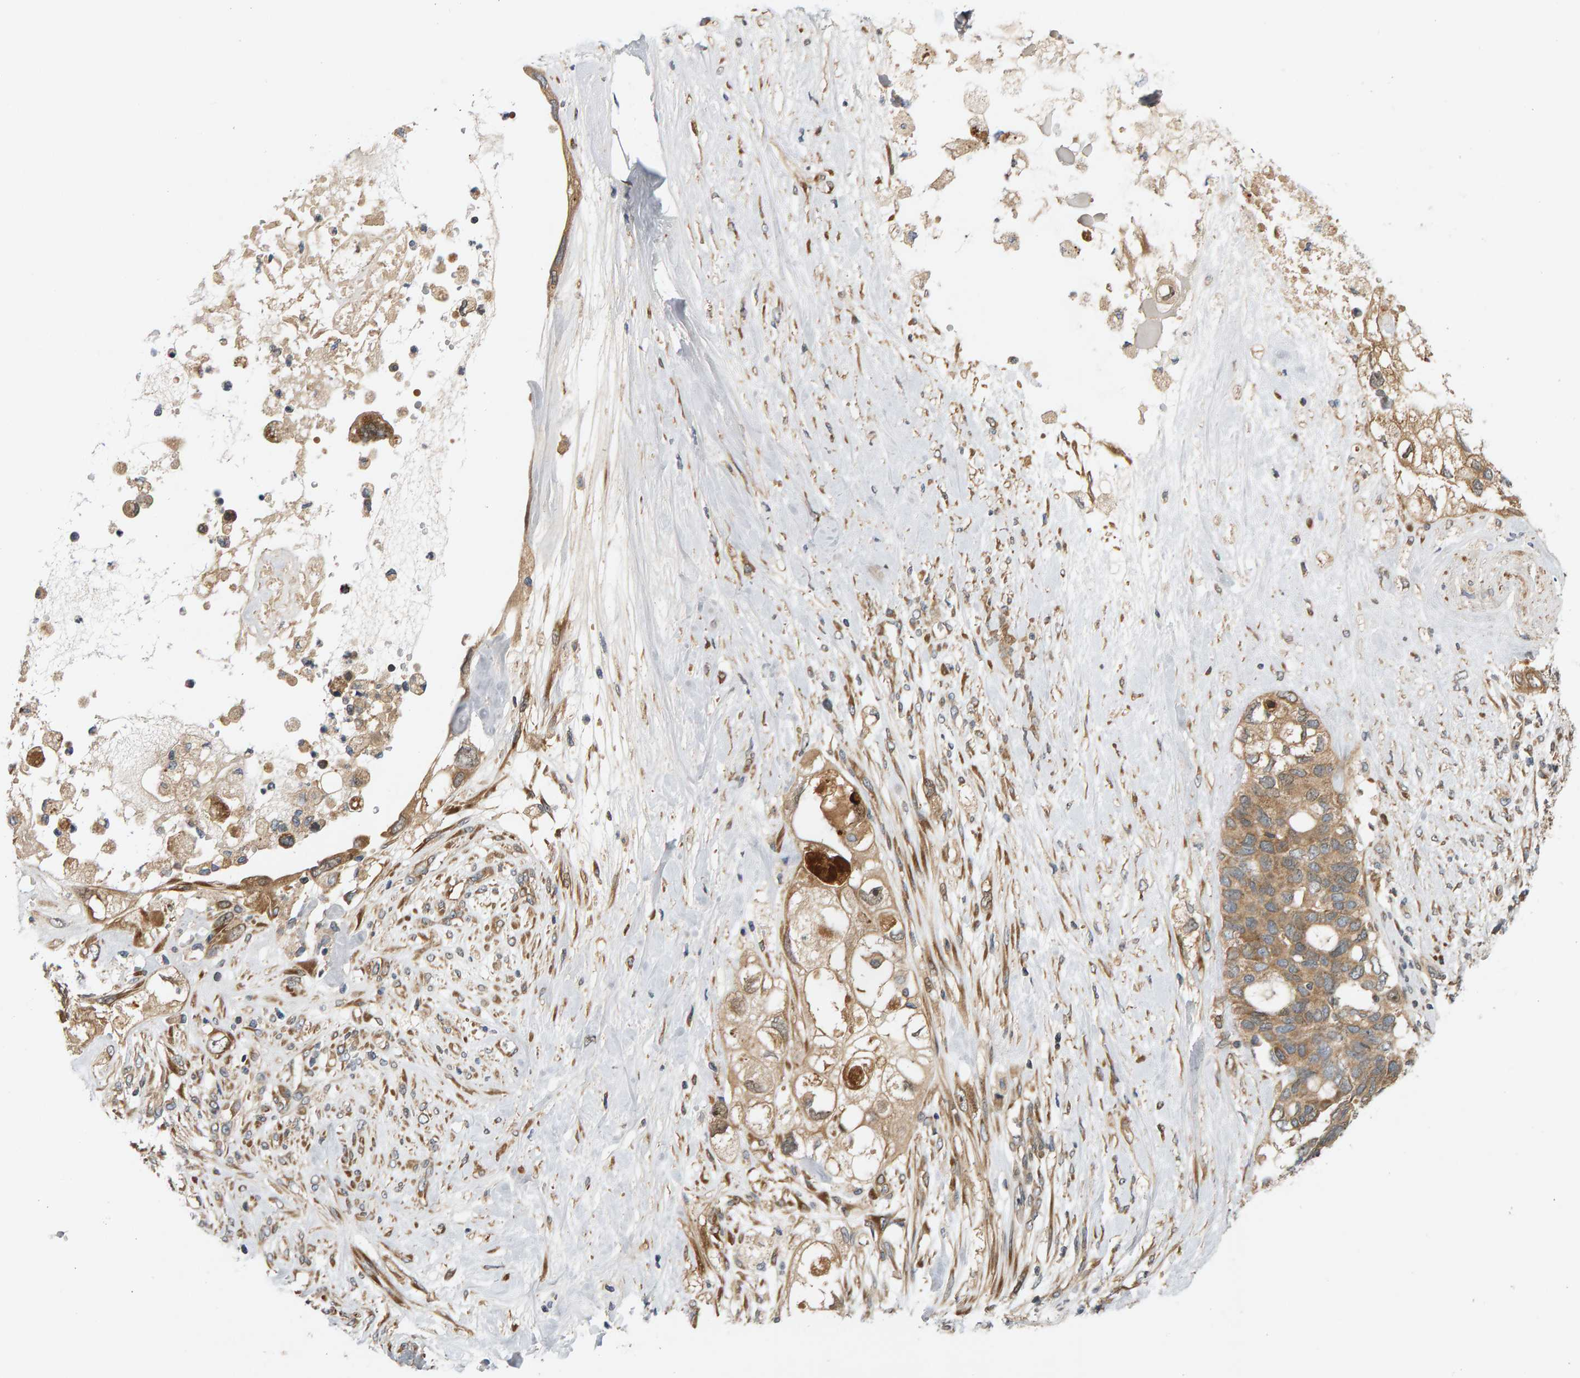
{"staining": {"intensity": "moderate", "quantity": ">75%", "location": "cytoplasmic/membranous"}, "tissue": "pancreatic cancer", "cell_type": "Tumor cells", "image_type": "cancer", "snomed": [{"axis": "morphology", "description": "Adenocarcinoma, NOS"}, {"axis": "topography", "description": "Pancreas"}], "caption": "Pancreatic adenocarcinoma stained for a protein (brown) displays moderate cytoplasmic/membranous positive expression in about >75% of tumor cells.", "gene": "BAHCC1", "patient": {"sex": "female", "age": 56}}